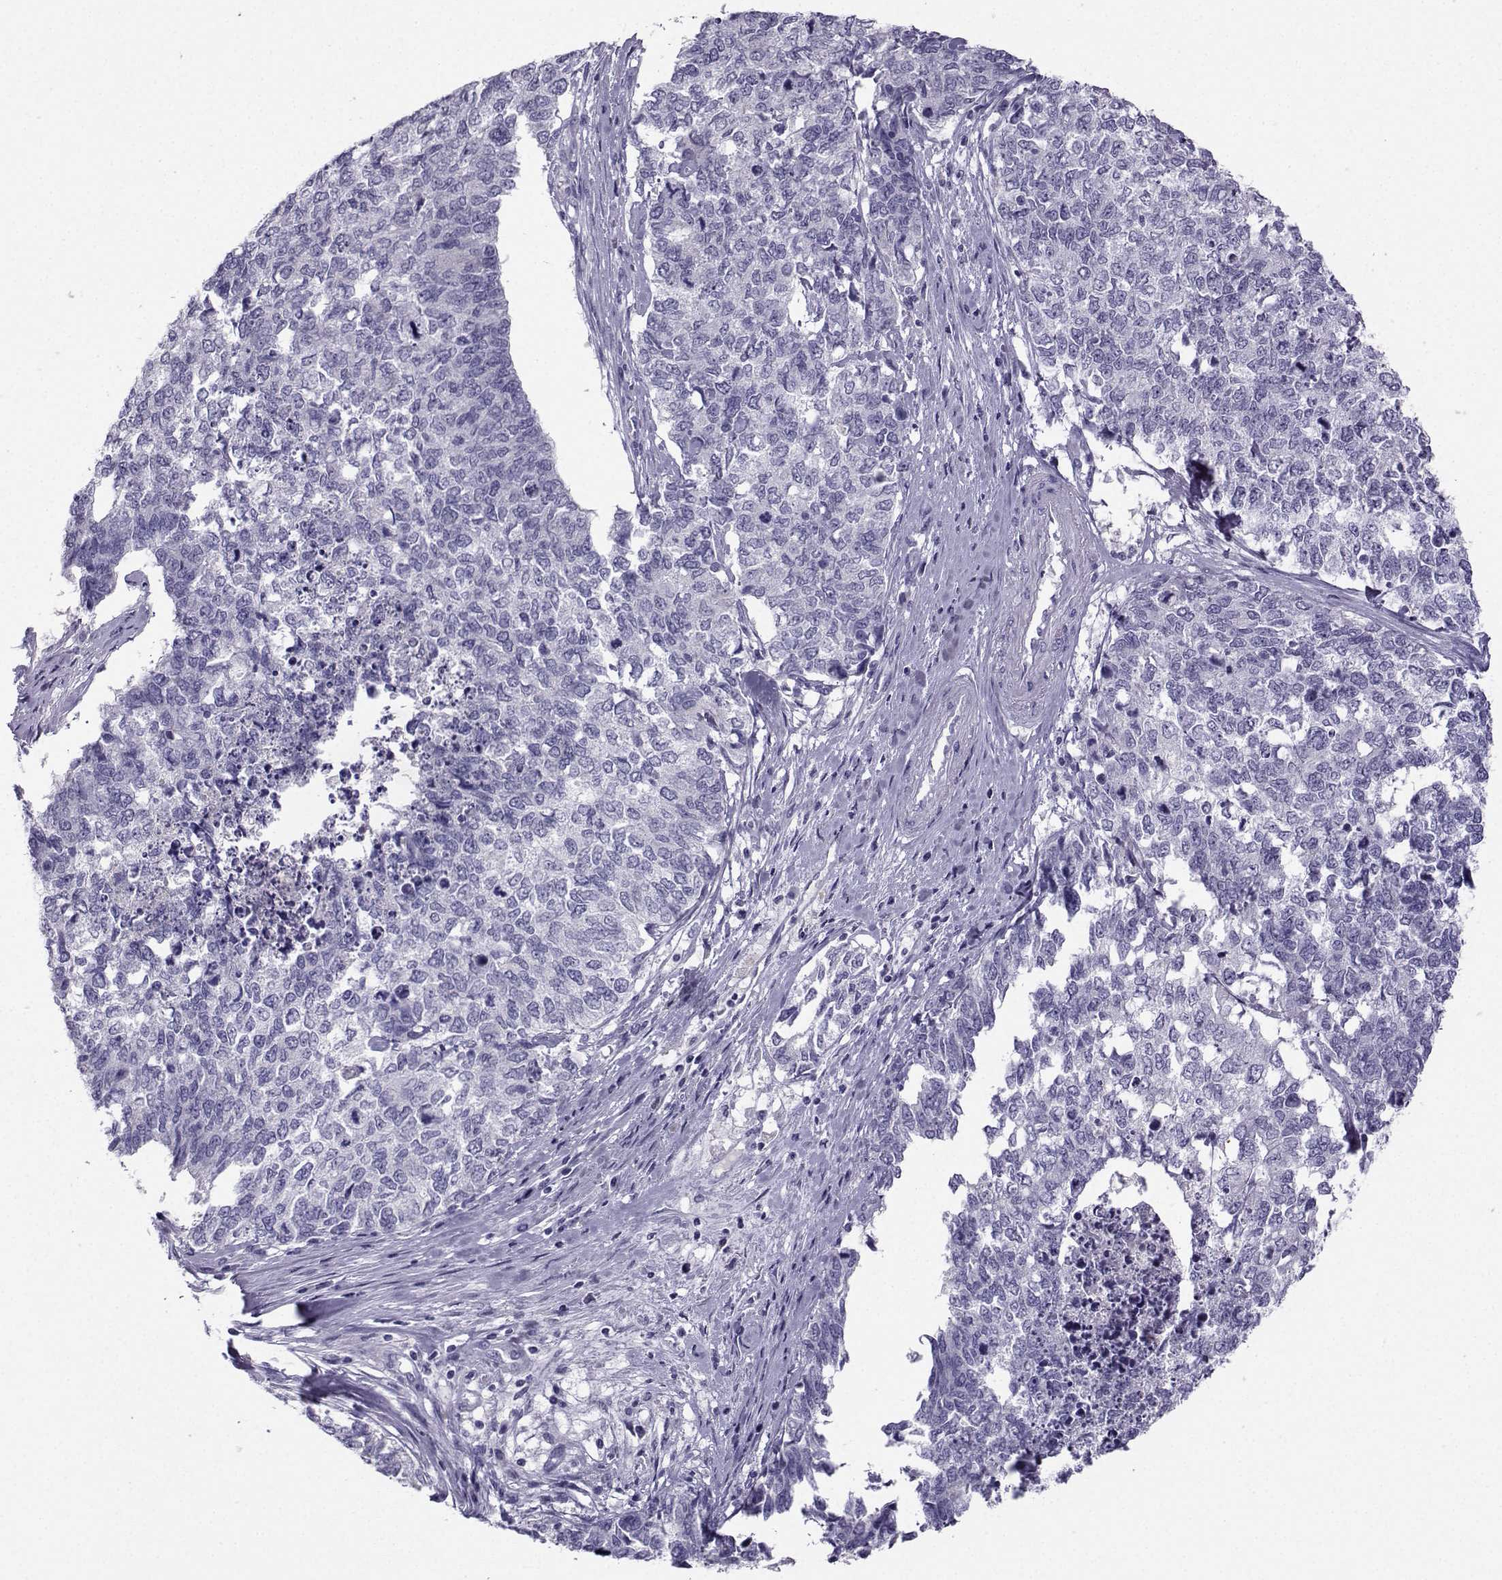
{"staining": {"intensity": "negative", "quantity": "none", "location": "none"}, "tissue": "cervical cancer", "cell_type": "Tumor cells", "image_type": "cancer", "snomed": [{"axis": "morphology", "description": "Squamous cell carcinoma, NOS"}, {"axis": "topography", "description": "Cervix"}], "caption": "This is a image of immunohistochemistry (IHC) staining of cervical squamous cell carcinoma, which shows no positivity in tumor cells. (Brightfield microscopy of DAB immunohistochemistry (IHC) at high magnification).", "gene": "ARMC2", "patient": {"sex": "female", "age": 63}}